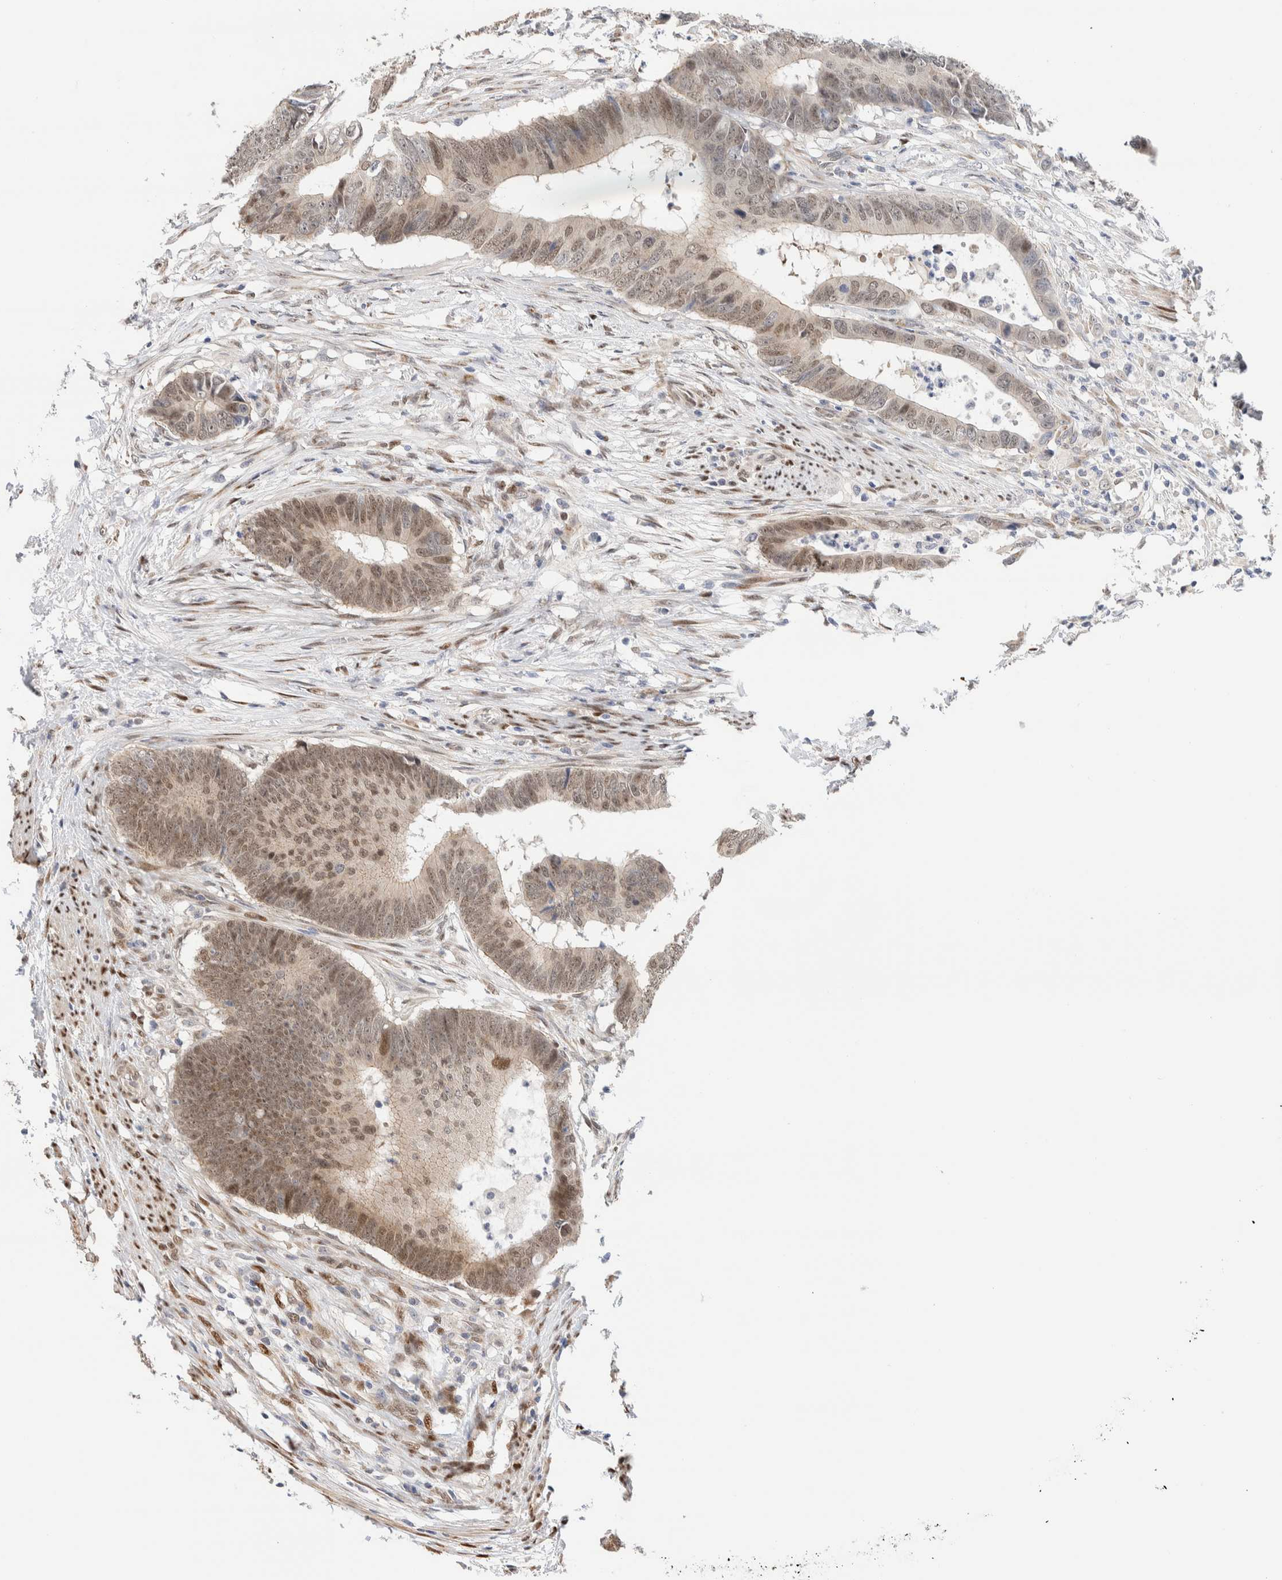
{"staining": {"intensity": "moderate", "quantity": "25%-75%", "location": "cytoplasmic/membranous,nuclear"}, "tissue": "colorectal cancer", "cell_type": "Tumor cells", "image_type": "cancer", "snomed": [{"axis": "morphology", "description": "Adenocarcinoma, NOS"}, {"axis": "topography", "description": "Colon"}], "caption": "This is an image of IHC staining of colorectal cancer, which shows moderate staining in the cytoplasmic/membranous and nuclear of tumor cells.", "gene": "NSMAF", "patient": {"sex": "male", "age": 56}}